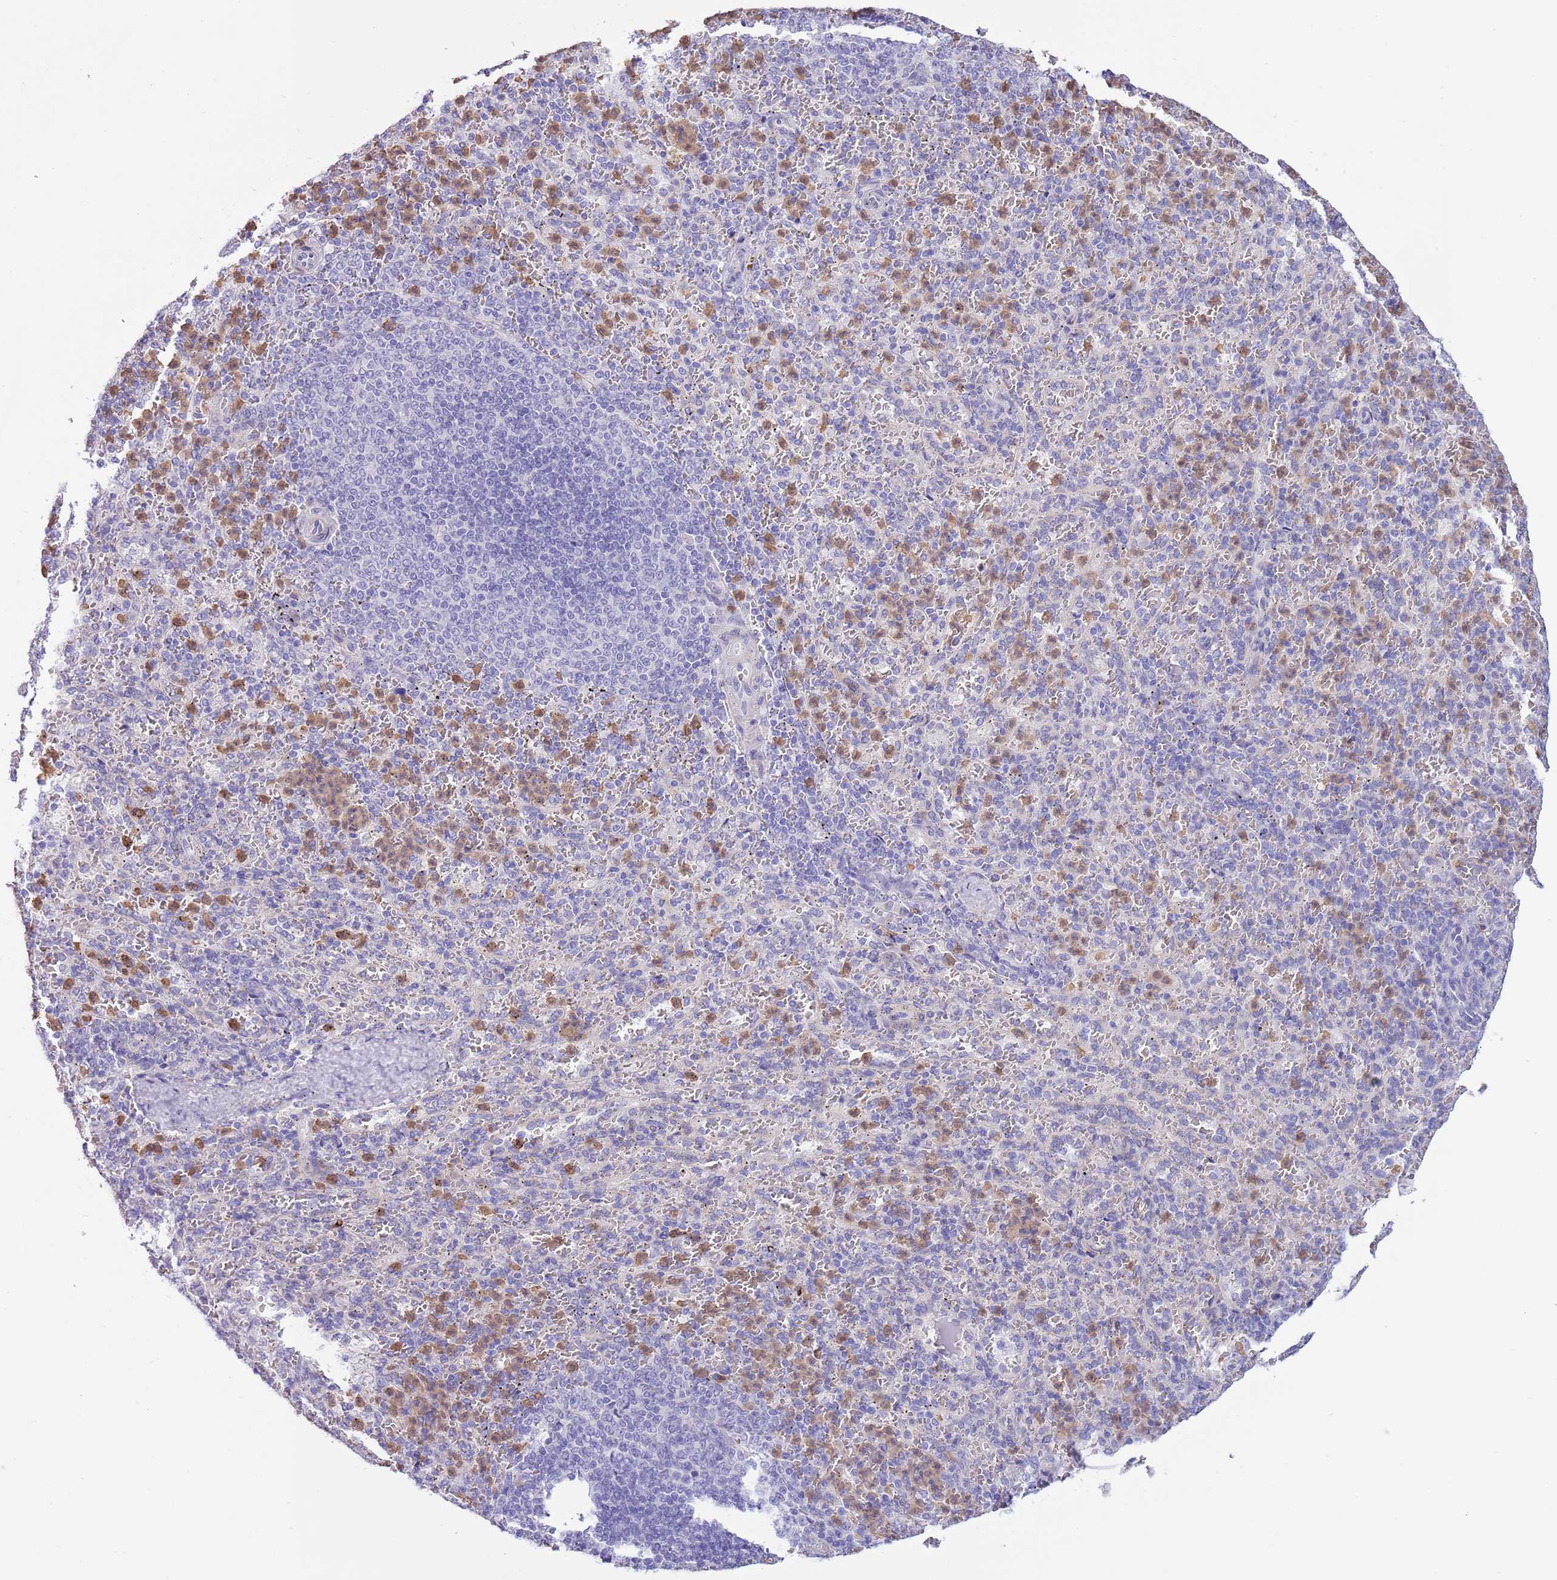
{"staining": {"intensity": "moderate", "quantity": "<25%", "location": "cytoplasmic/membranous"}, "tissue": "spleen", "cell_type": "Cells in red pulp", "image_type": "normal", "snomed": [{"axis": "morphology", "description": "Normal tissue, NOS"}, {"axis": "topography", "description": "Spleen"}], "caption": "This is an image of immunohistochemistry staining of unremarkable spleen, which shows moderate expression in the cytoplasmic/membranous of cells in red pulp.", "gene": "ZFP2", "patient": {"sex": "female", "age": 21}}